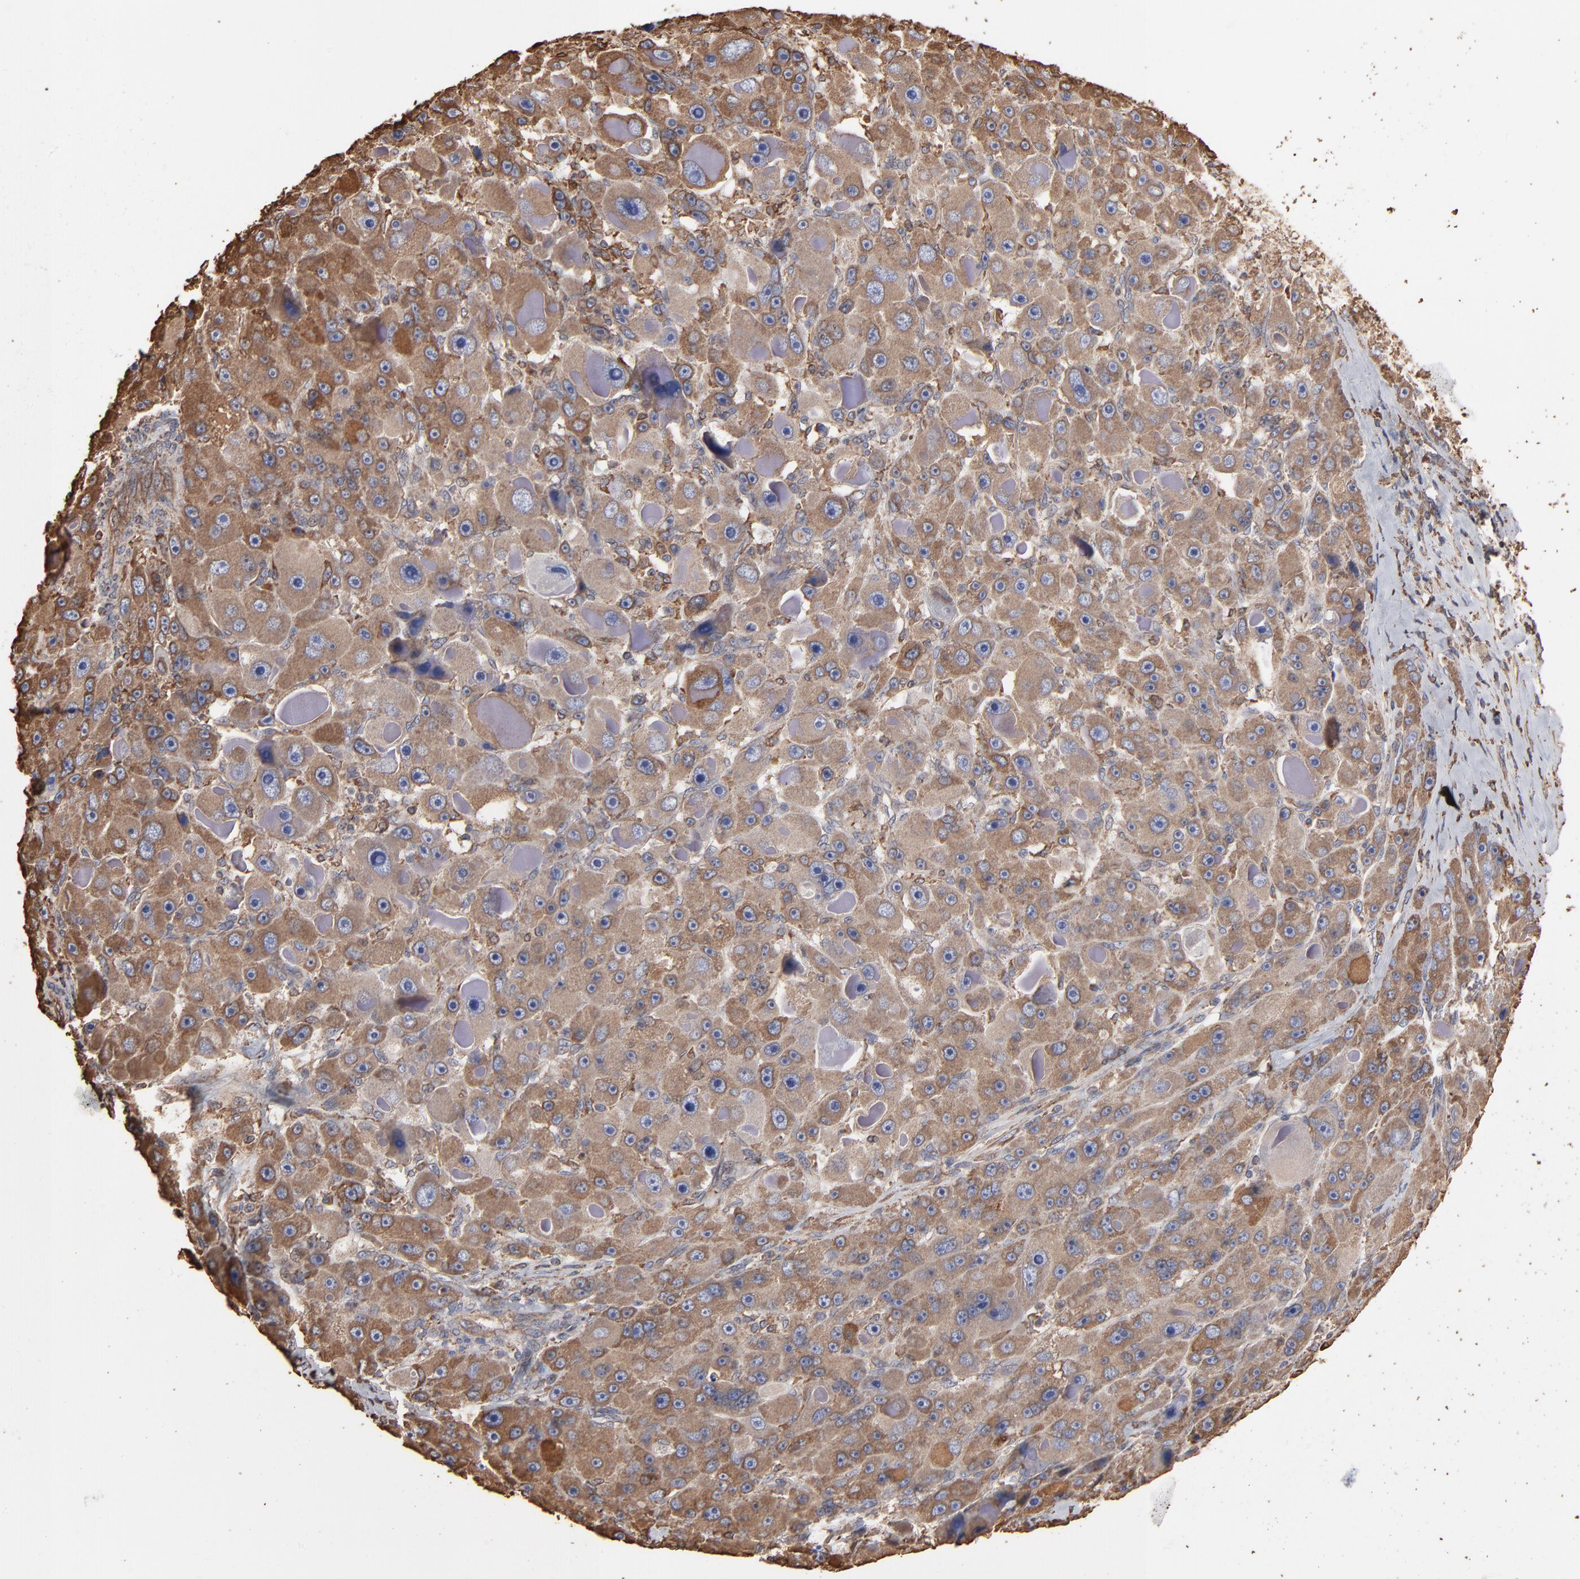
{"staining": {"intensity": "moderate", "quantity": ">75%", "location": "cytoplasmic/membranous"}, "tissue": "liver cancer", "cell_type": "Tumor cells", "image_type": "cancer", "snomed": [{"axis": "morphology", "description": "Carcinoma, Hepatocellular, NOS"}, {"axis": "topography", "description": "Liver"}], "caption": "Hepatocellular carcinoma (liver) stained for a protein demonstrates moderate cytoplasmic/membranous positivity in tumor cells.", "gene": "PDIA3", "patient": {"sex": "male", "age": 76}}